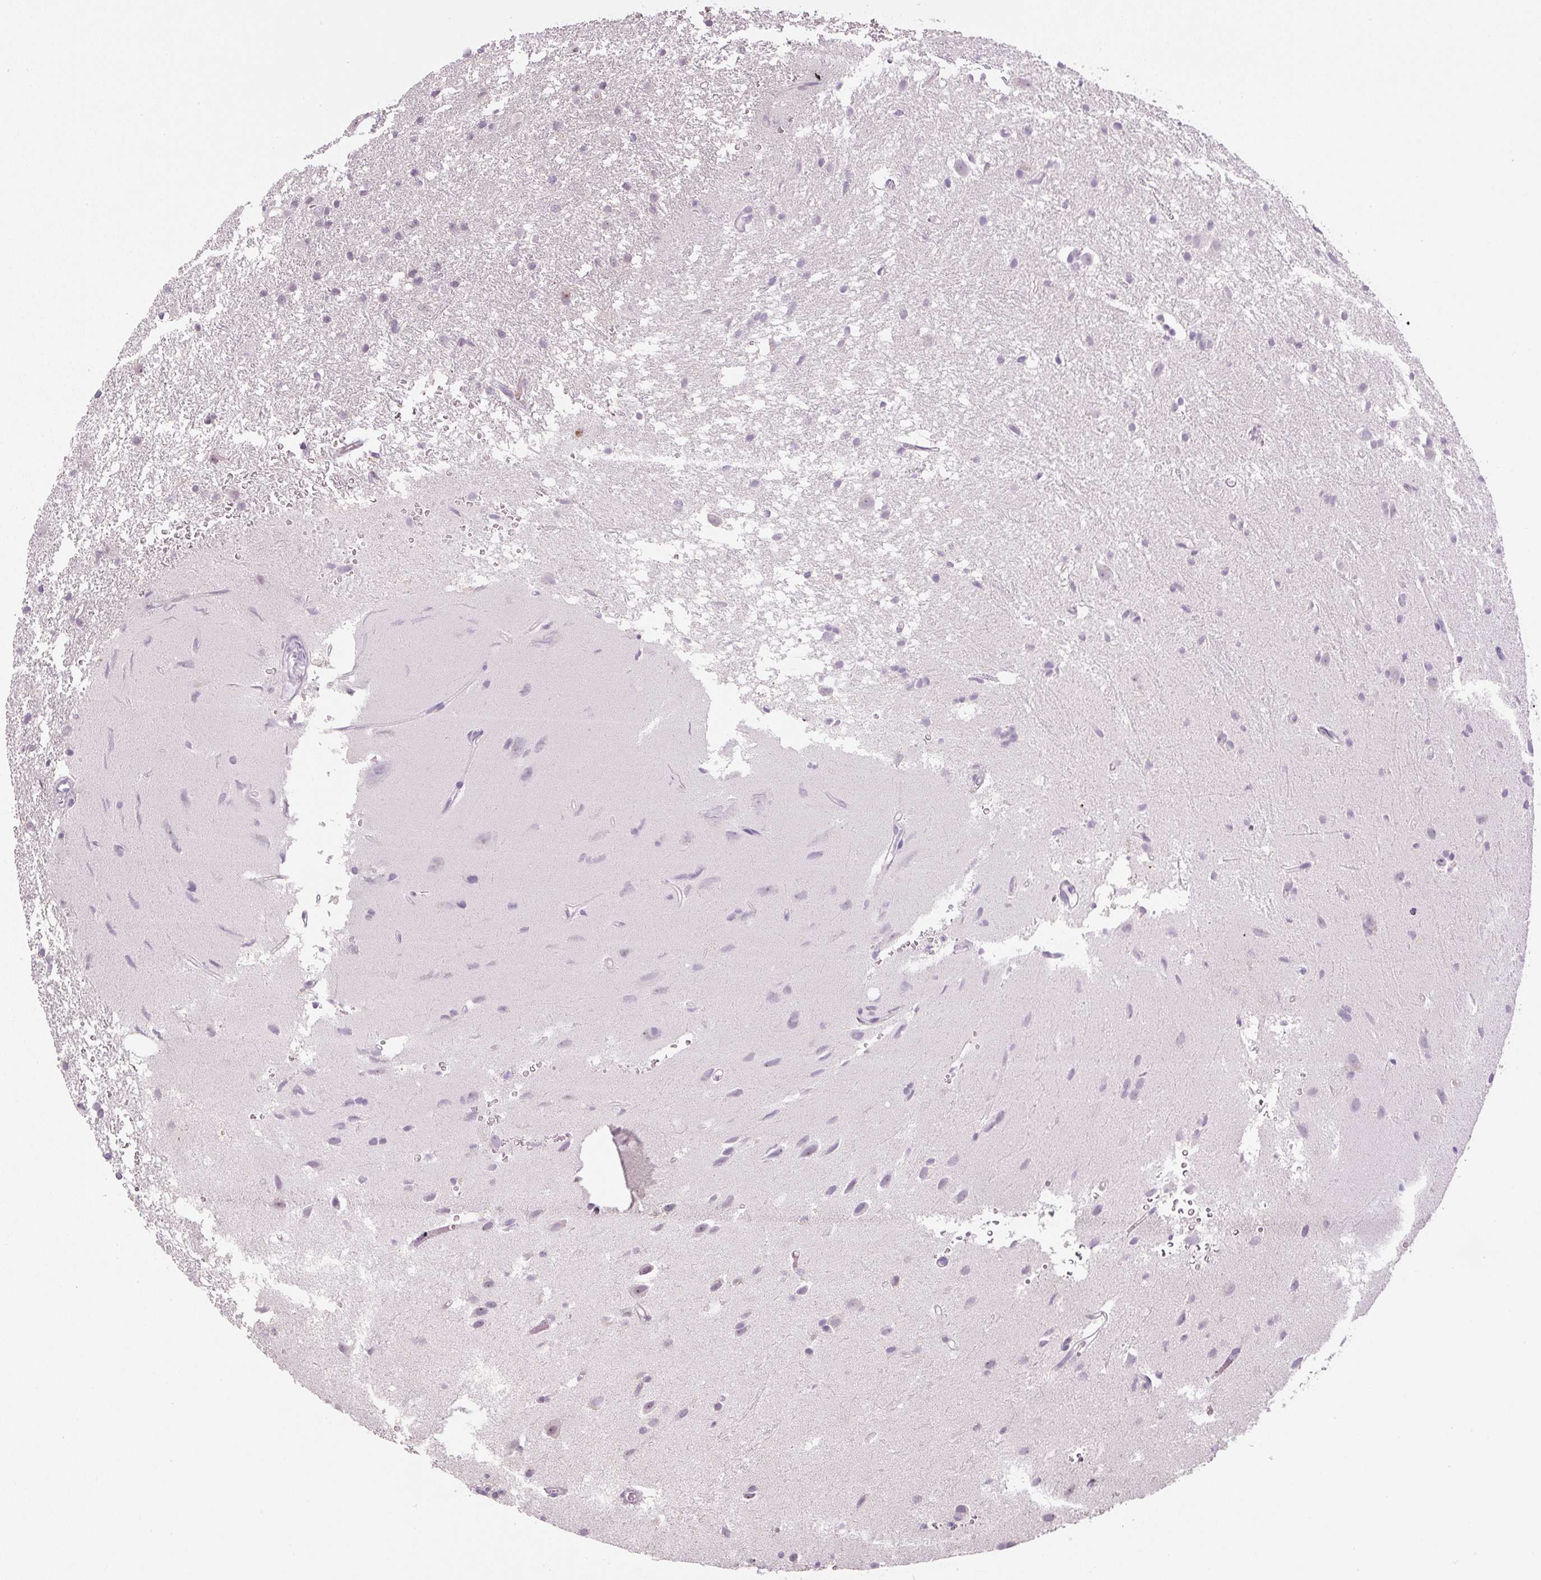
{"staining": {"intensity": "negative", "quantity": "none", "location": "none"}, "tissue": "glioma", "cell_type": "Tumor cells", "image_type": "cancer", "snomed": [{"axis": "morphology", "description": "Glioma, malignant, High grade"}, {"axis": "topography", "description": "Brain"}], "caption": "The photomicrograph reveals no staining of tumor cells in glioma. Brightfield microscopy of immunohistochemistry stained with DAB (3,3'-diaminobenzidine) (brown) and hematoxylin (blue), captured at high magnification.", "gene": "SGF29", "patient": {"sex": "female", "age": 50}}